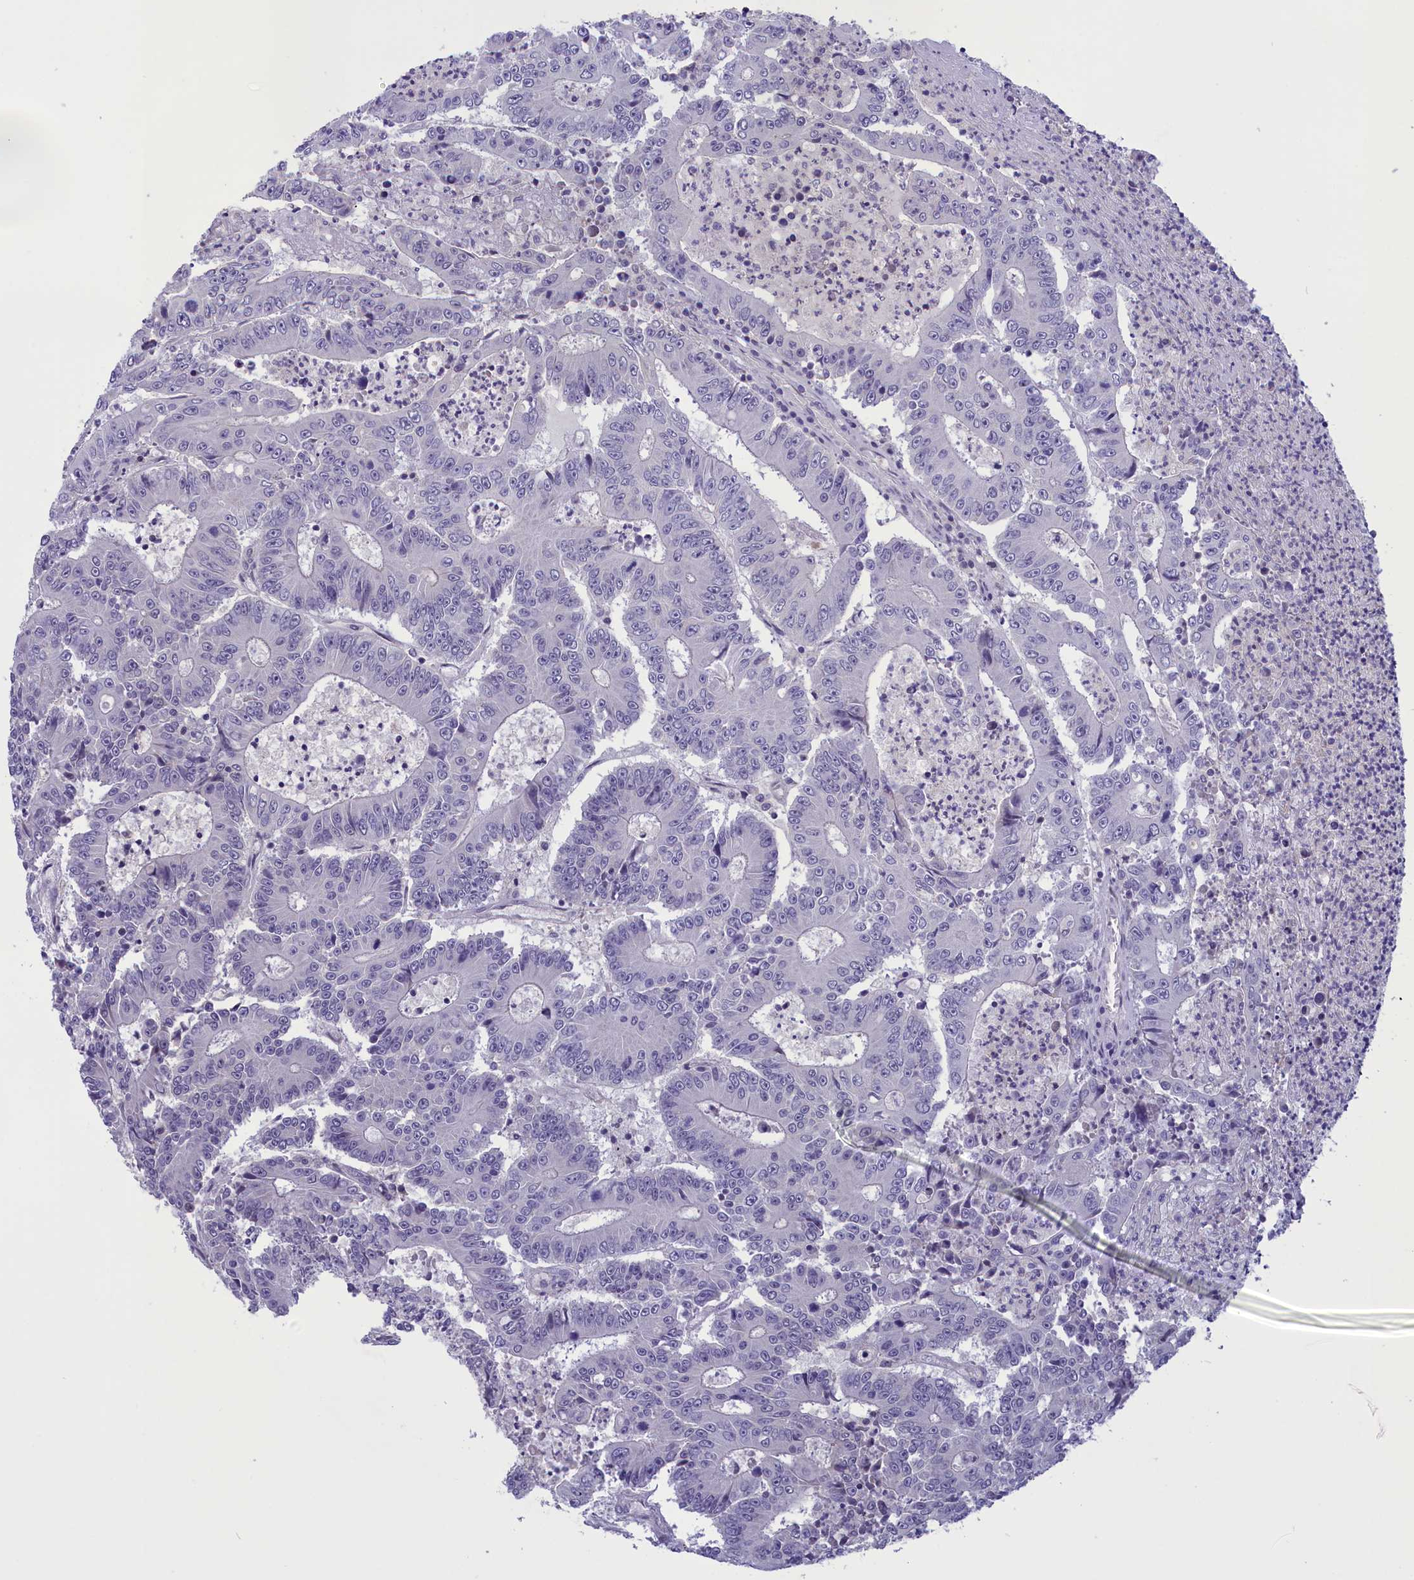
{"staining": {"intensity": "negative", "quantity": "none", "location": "none"}, "tissue": "colorectal cancer", "cell_type": "Tumor cells", "image_type": "cancer", "snomed": [{"axis": "morphology", "description": "Adenocarcinoma, NOS"}, {"axis": "topography", "description": "Colon"}], "caption": "The histopathology image displays no staining of tumor cells in colorectal cancer.", "gene": "CORO2A", "patient": {"sex": "male", "age": 83}}